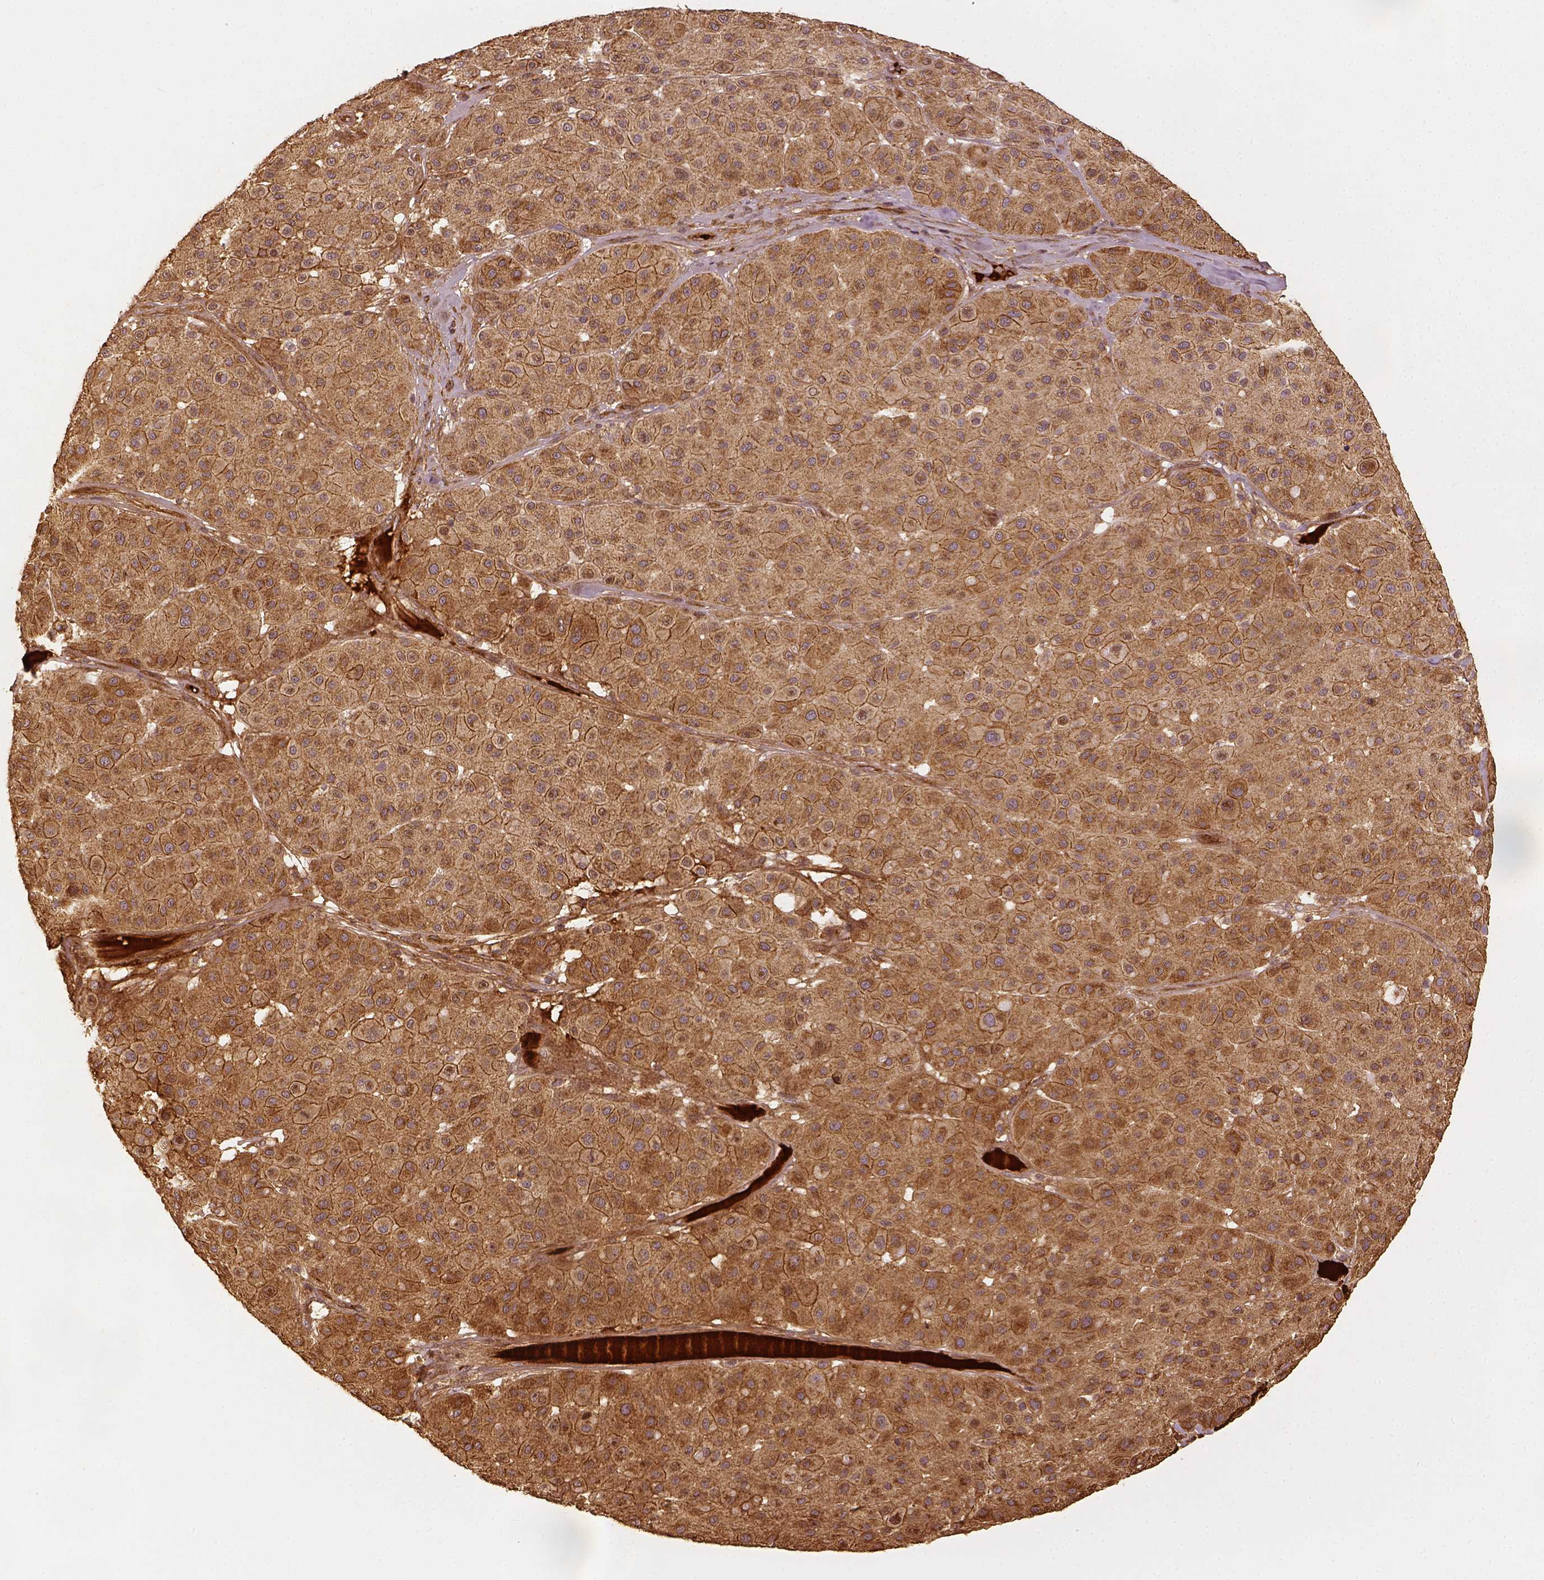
{"staining": {"intensity": "moderate", "quantity": ">75%", "location": "cytoplasmic/membranous"}, "tissue": "melanoma", "cell_type": "Tumor cells", "image_type": "cancer", "snomed": [{"axis": "morphology", "description": "Malignant melanoma, Metastatic site"}, {"axis": "topography", "description": "Smooth muscle"}], "caption": "Melanoma tissue displays moderate cytoplasmic/membranous staining in about >75% of tumor cells", "gene": "VEGFA", "patient": {"sex": "male", "age": 41}}